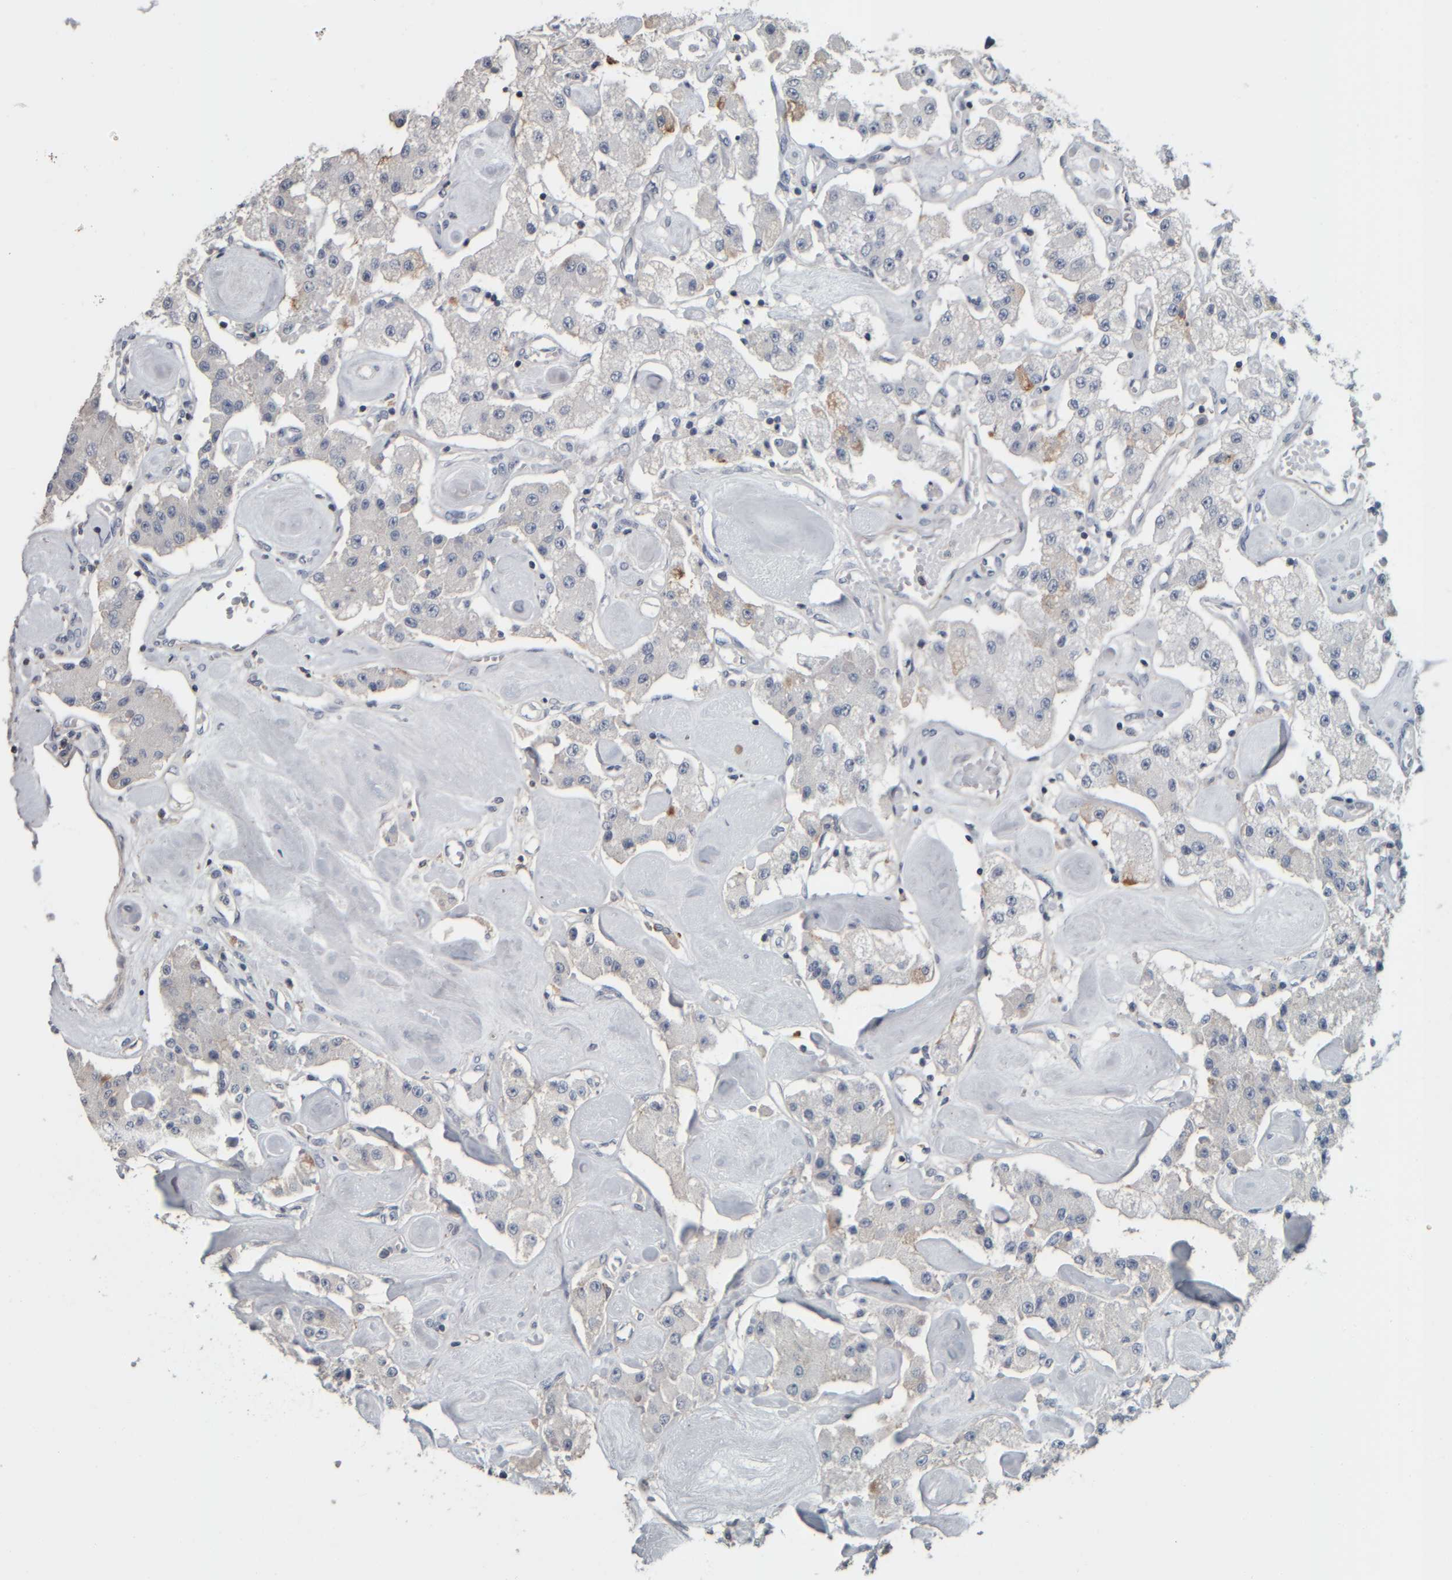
{"staining": {"intensity": "negative", "quantity": "none", "location": "none"}, "tissue": "carcinoid", "cell_type": "Tumor cells", "image_type": "cancer", "snomed": [{"axis": "morphology", "description": "Carcinoid, malignant, NOS"}, {"axis": "topography", "description": "Pancreas"}], "caption": "Immunohistochemistry of human carcinoid shows no expression in tumor cells.", "gene": "CAVIN4", "patient": {"sex": "male", "age": 41}}